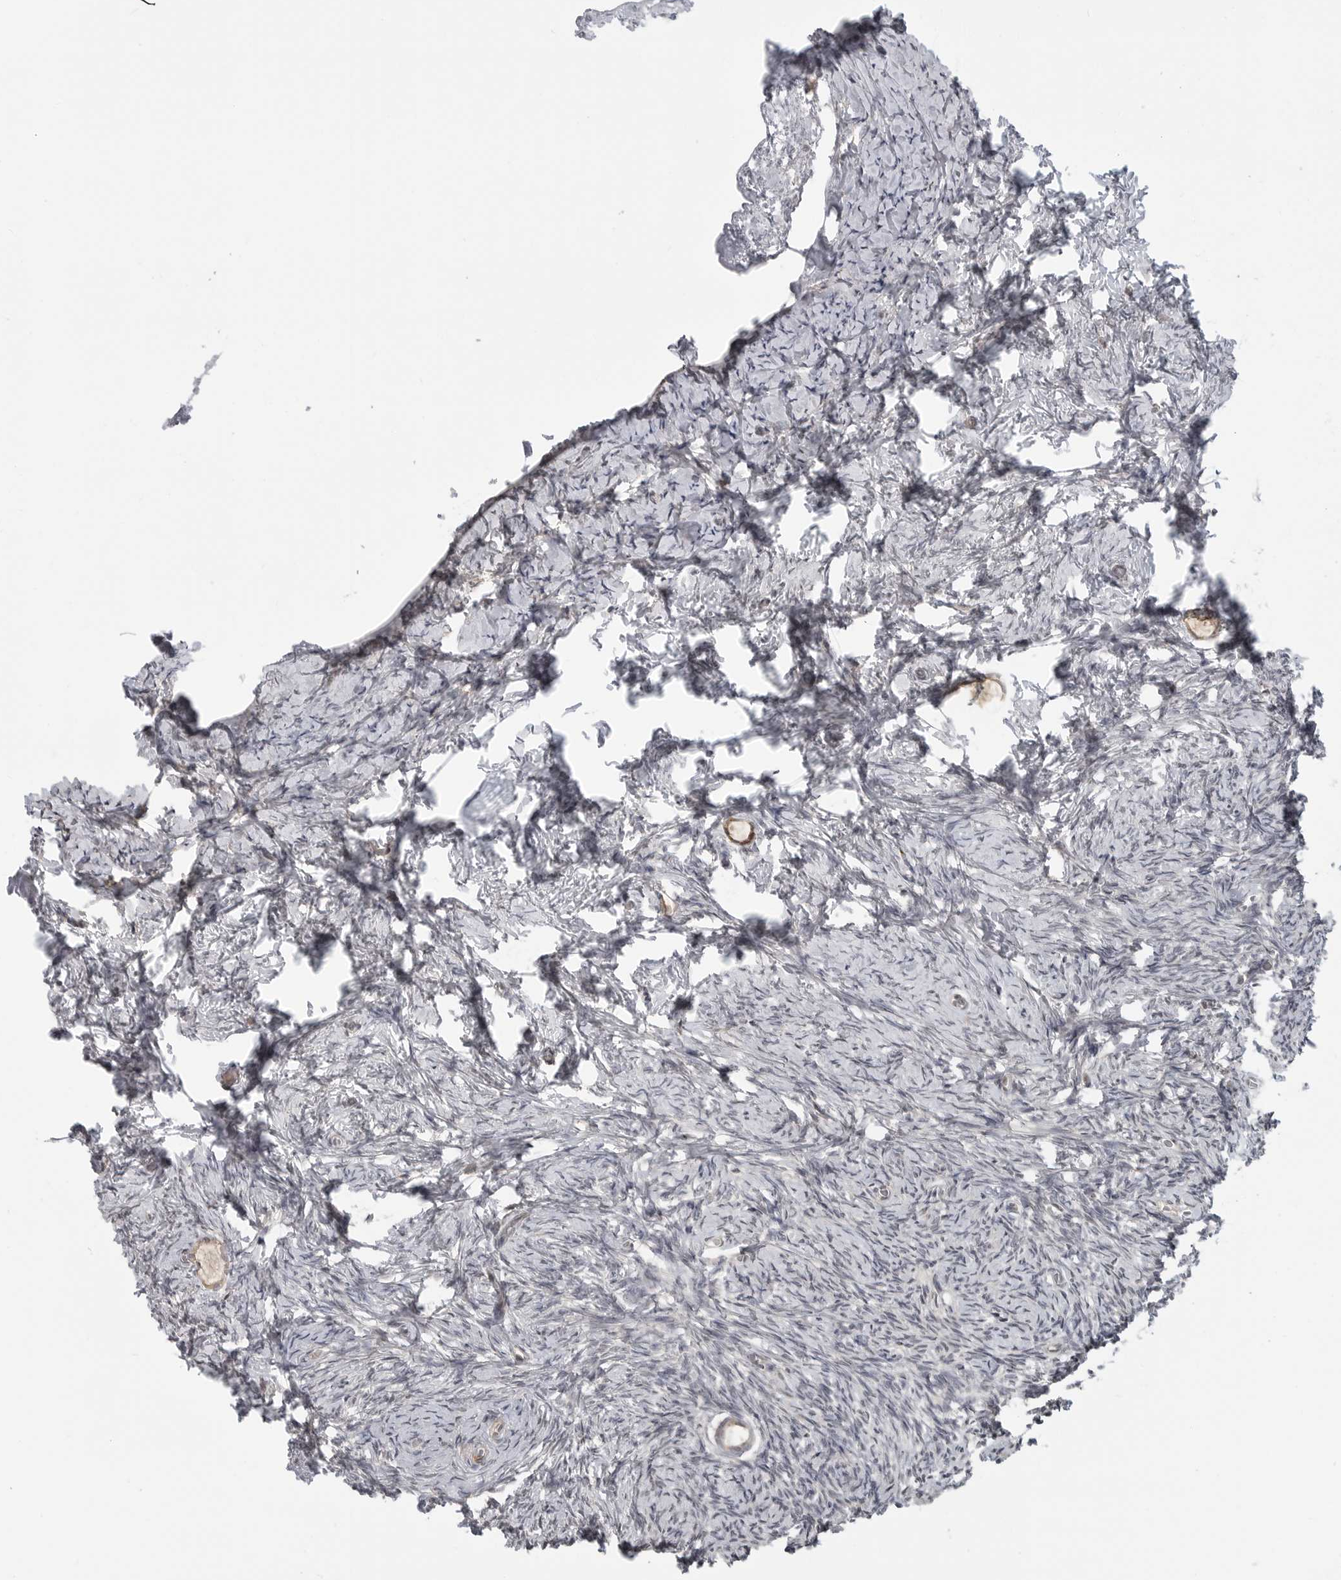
{"staining": {"intensity": "weak", "quantity": ">75%", "location": "cytoplasmic/membranous"}, "tissue": "ovary", "cell_type": "Follicle cells", "image_type": "normal", "snomed": [{"axis": "morphology", "description": "Normal tissue, NOS"}, {"axis": "topography", "description": "Ovary"}], "caption": "A photomicrograph of ovary stained for a protein demonstrates weak cytoplasmic/membranous brown staining in follicle cells. Immunohistochemistry (ihc) stains the protein of interest in brown and the nuclei are stained blue.", "gene": "CEP295NL", "patient": {"sex": "female", "age": 27}}